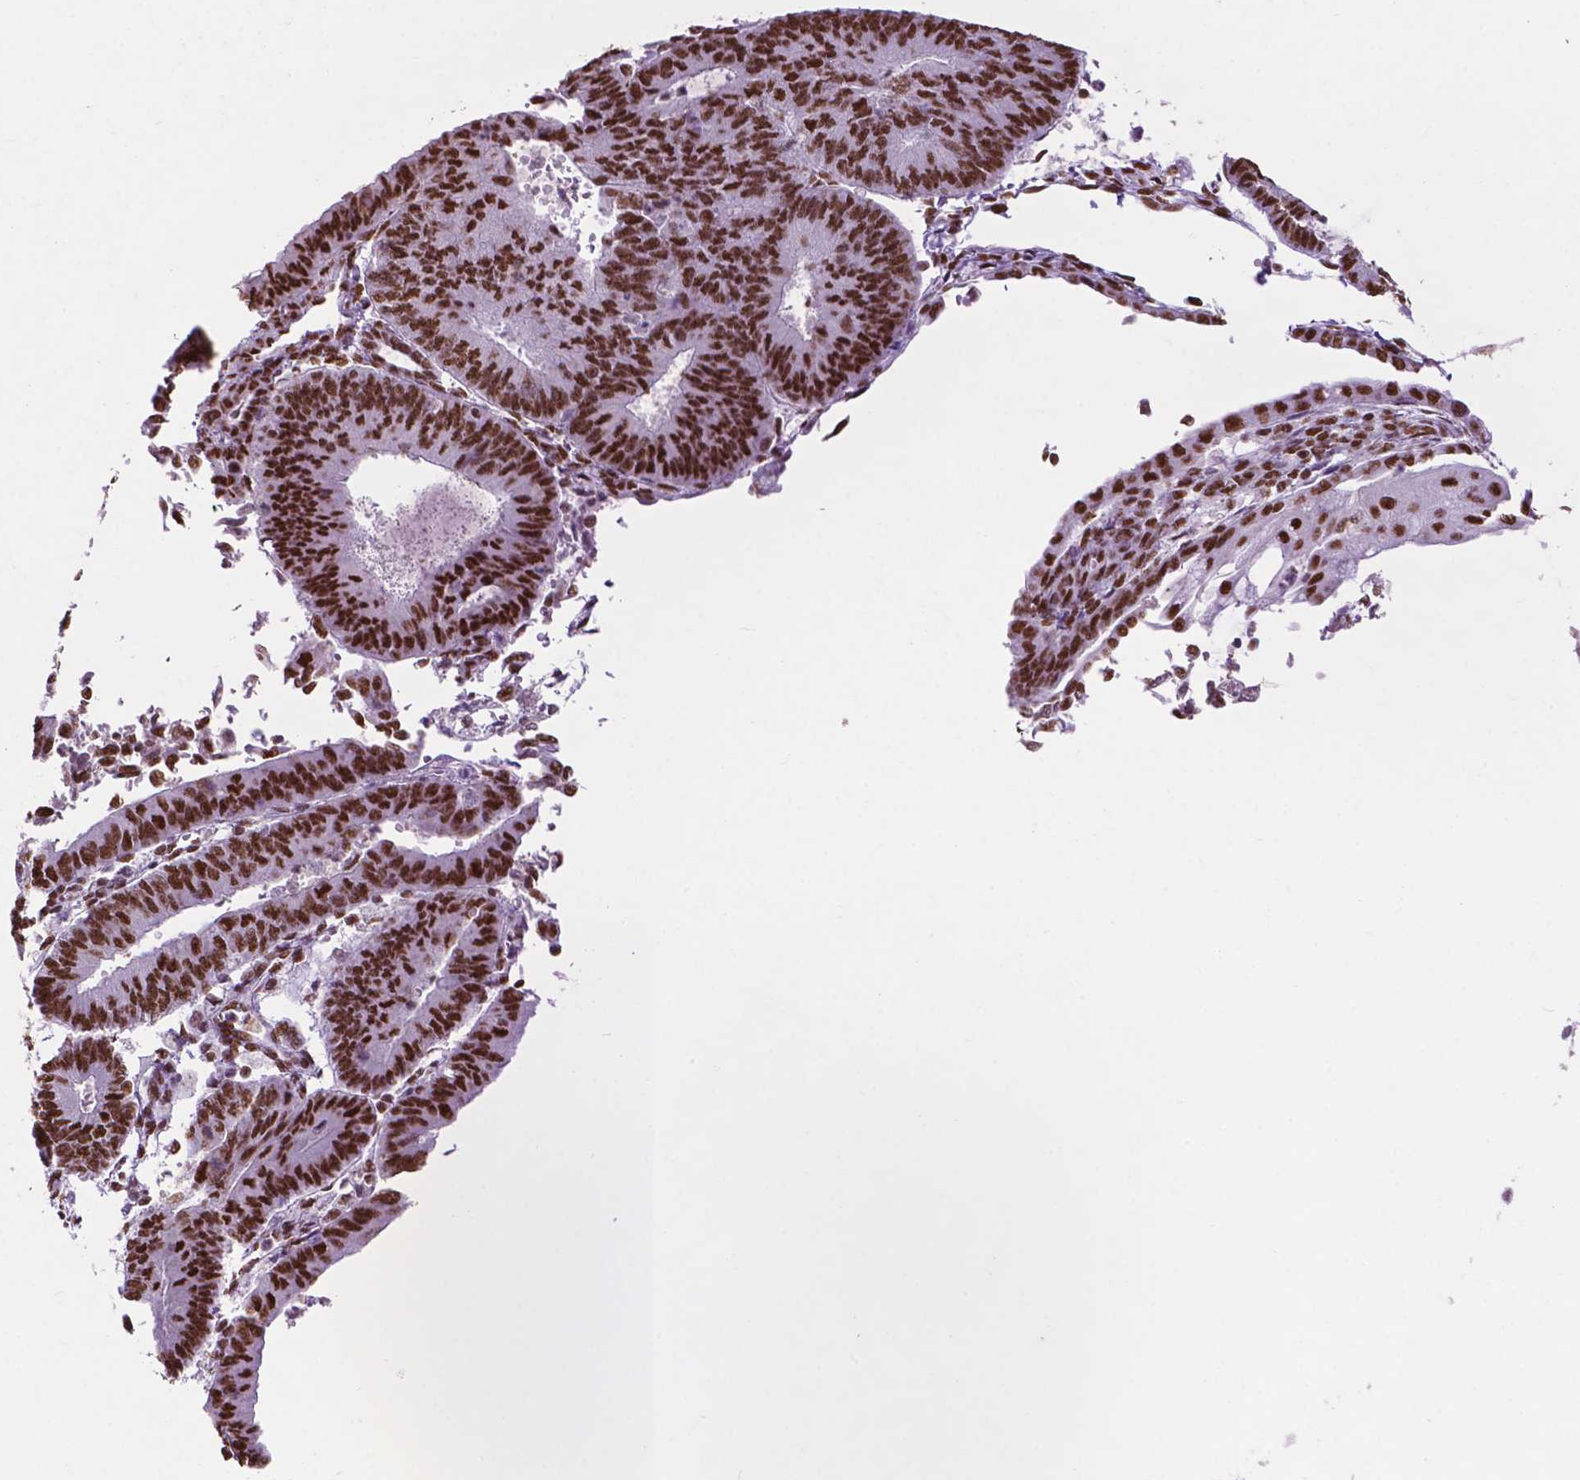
{"staining": {"intensity": "strong", "quantity": ">75%", "location": "nuclear"}, "tissue": "endometrial cancer", "cell_type": "Tumor cells", "image_type": "cancer", "snomed": [{"axis": "morphology", "description": "Adenocarcinoma, NOS"}, {"axis": "topography", "description": "Endometrium"}], "caption": "Strong nuclear expression for a protein is identified in about >75% of tumor cells of endometrial adenocarcinoma using immunohistochemistry (IHC).", "gene": "CCAR2", "patient": {"sex": "female", "age": 65}}